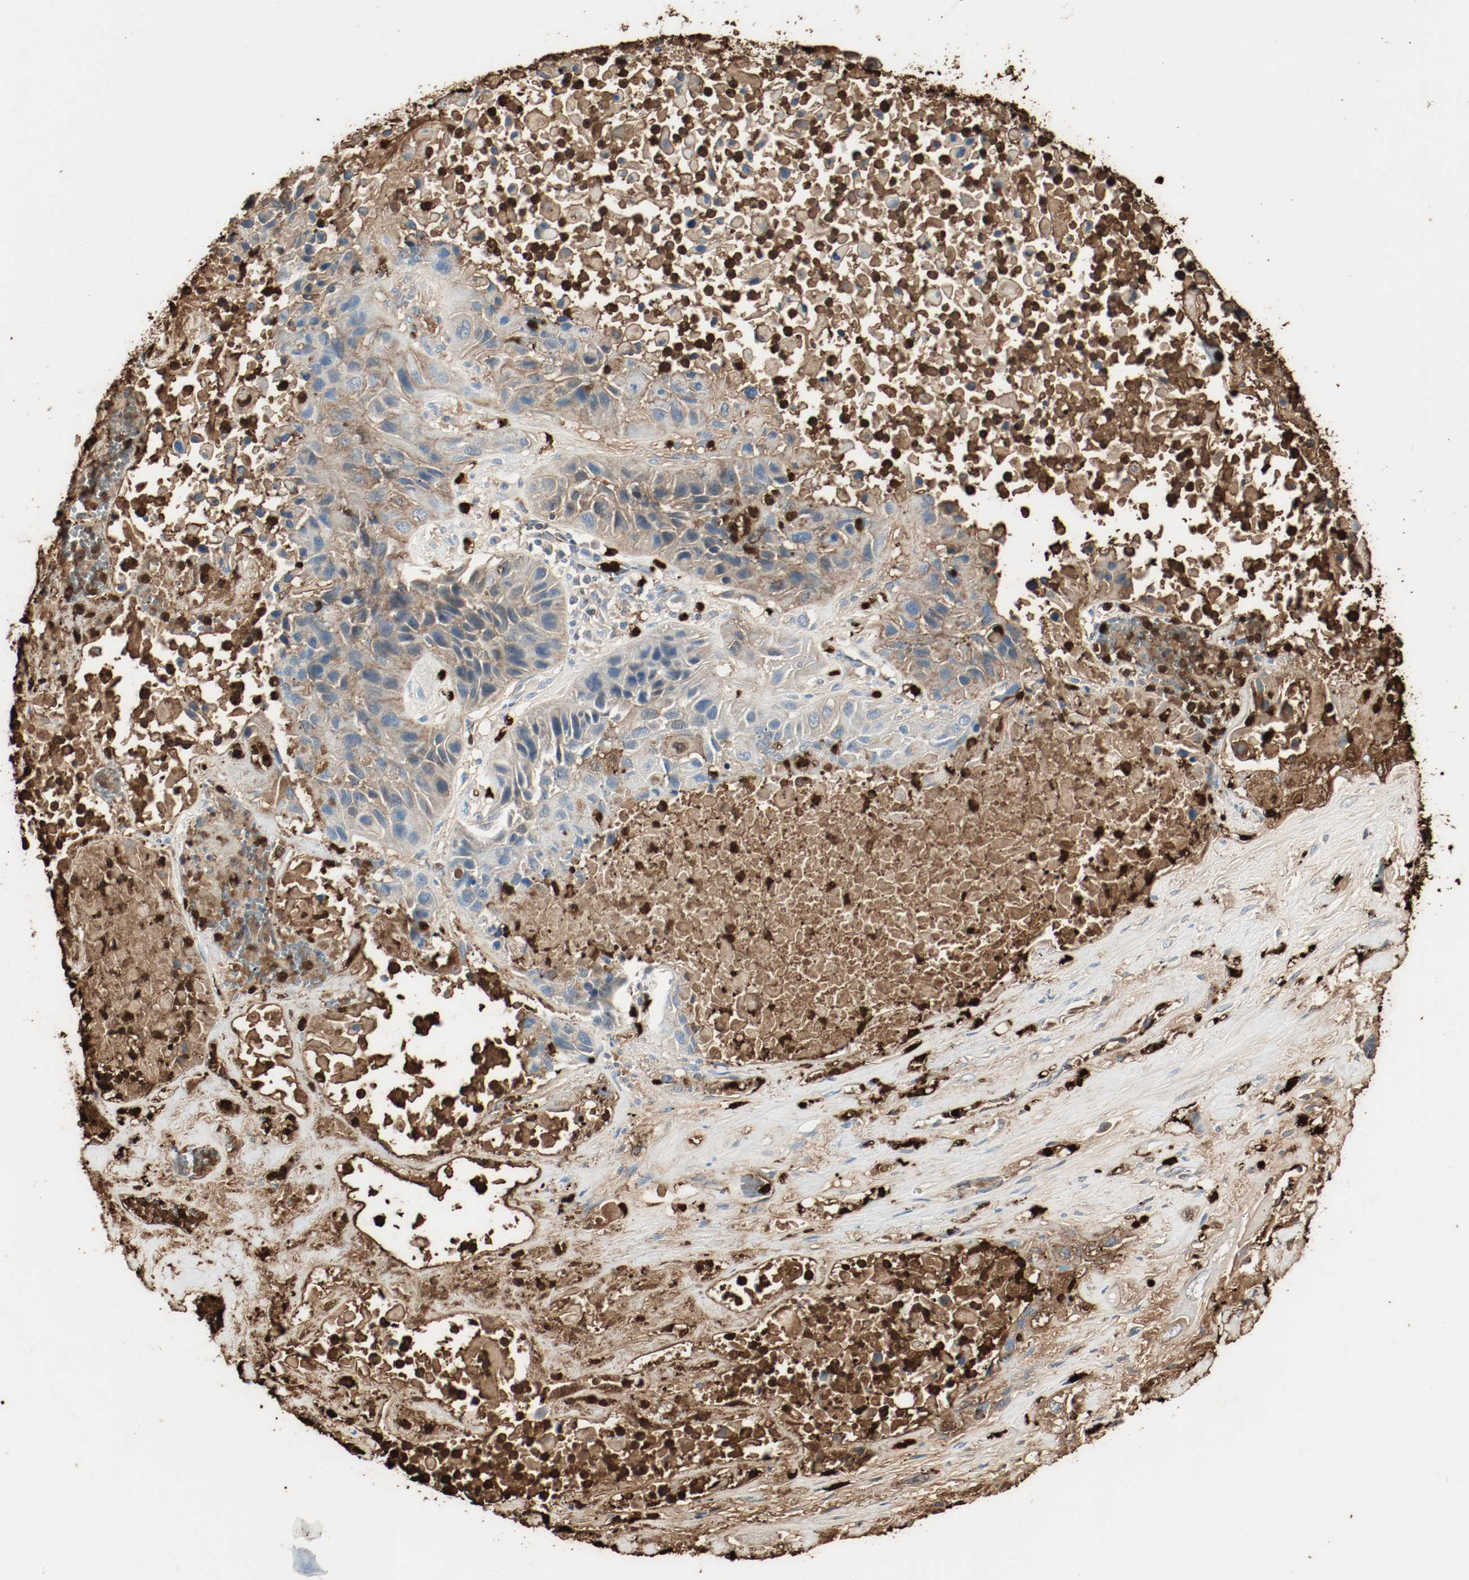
{"staining": {"intensity": "moderate", "quantity": "25%-75%", "location": "cytoplasmic/membranous"}, "tissue": "lung cancer", "cell_type": "Tumor cells", "image_type": "cancer", "snomed": [{"axis": "morphology", "description": "Squamous cell carcinoma, NOS"}, {"axis": "topography", "description": "Lung"}], "caption": "A medium amount of moderate cytoplasmic/membranous staining is appreciated in about 25%-75% of tumor cells in squamous cell carcinoma (lung) tissue.", "gene": "S100A9", "patient": {"sex": "female", "age": 76}}